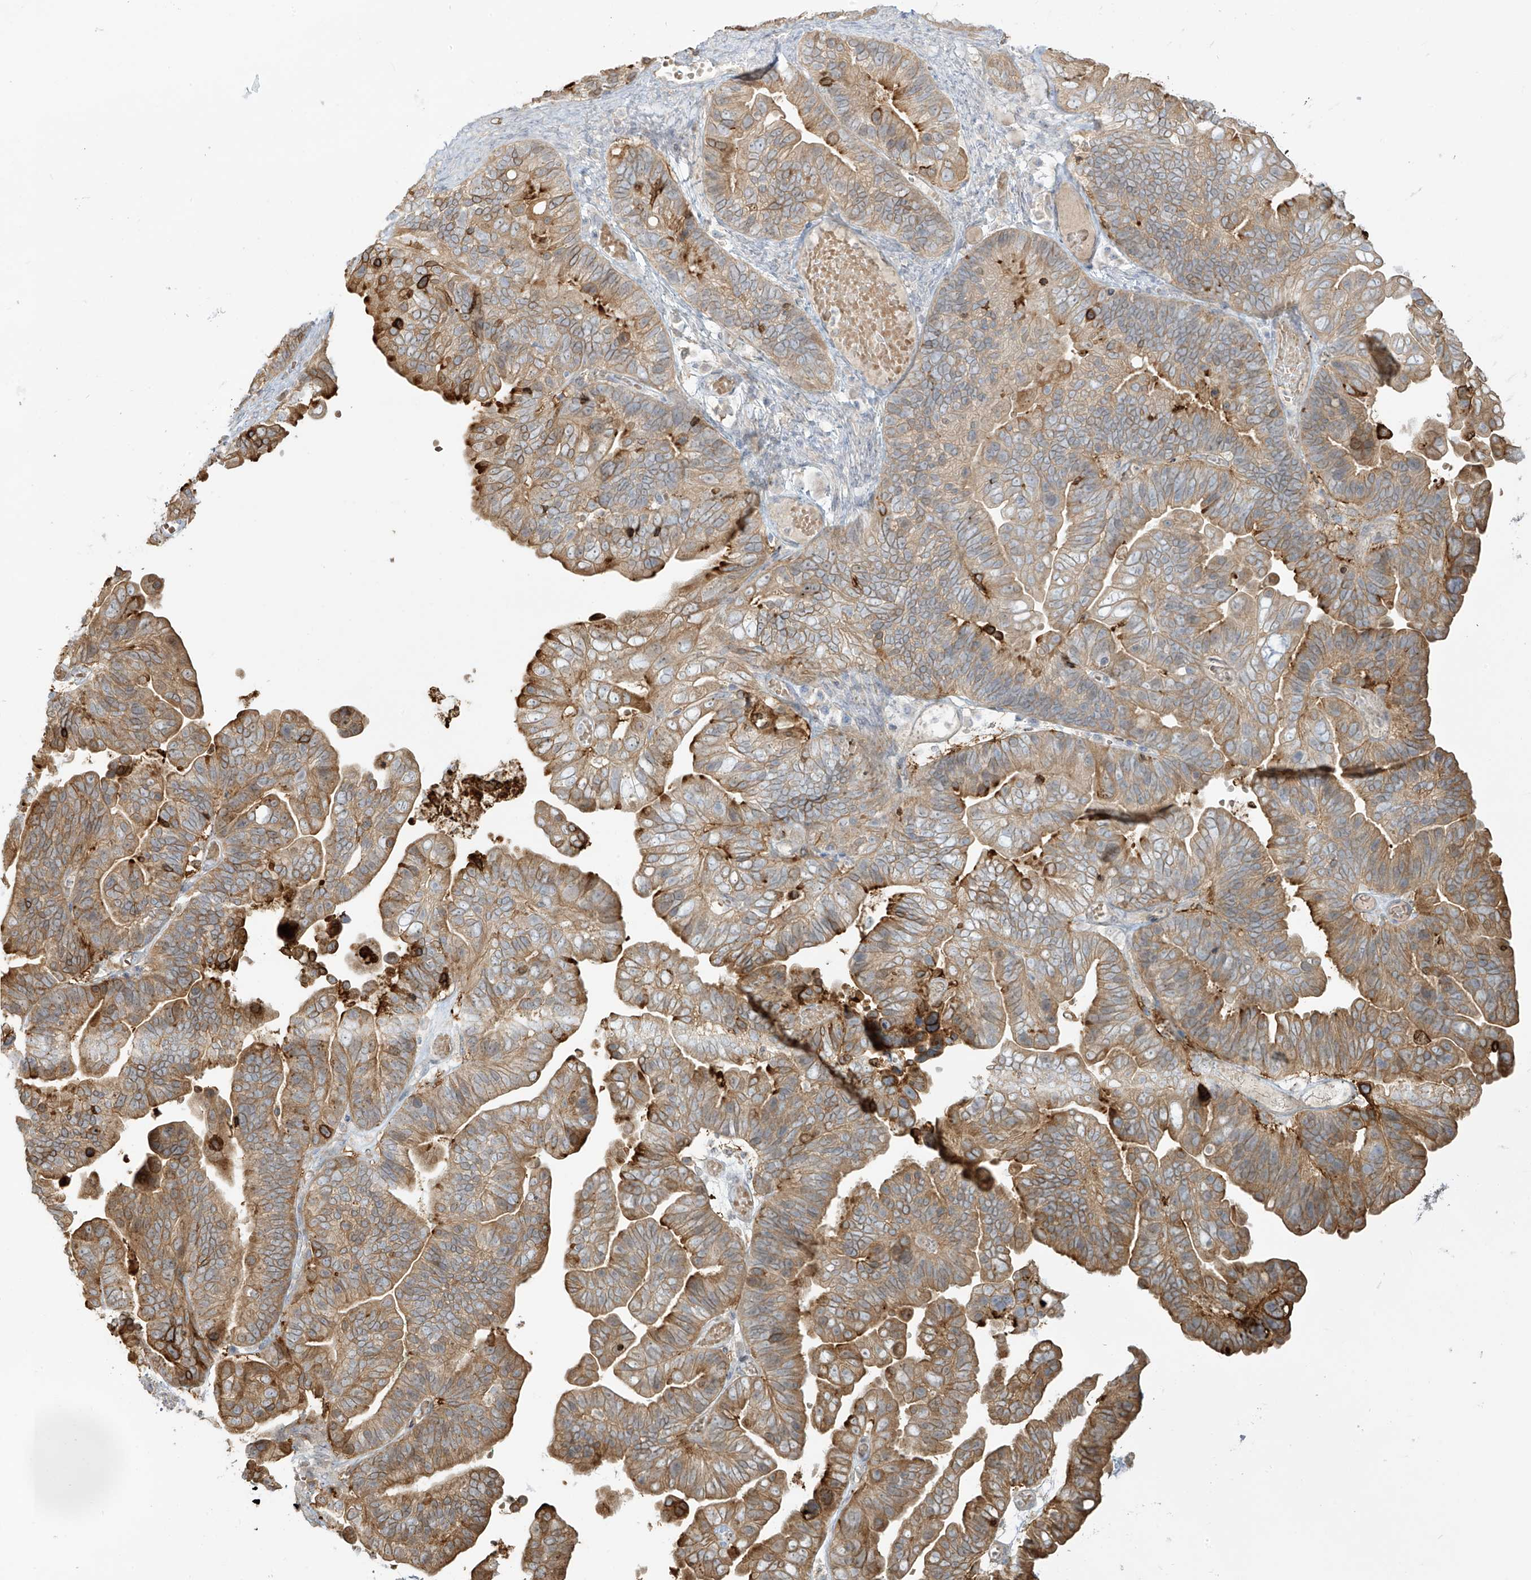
{"staining": {"intensity": "moderate", "quantity": ">75%", "location": "cytoplasmic/membranous"}, "tissue": "ovarian cancer", "cell_type": "Tumor cells", "image_type": "cancer", "snomed": [{"axis": "morphology", "description": "Cystadenocarcinoma, serous, NOS"}, {"axis": "topography", "description": "Ovary"}], "caption": "The image displays a brown stain indicating the presence of a protein in the cytoplasmic/membranous of tumor cells in serous cystadenocarcinoma (ovarian). Nuclei are stained in blue.", "gene": "ZGRF1", "patient": {"sex": "female", "age": 56}}